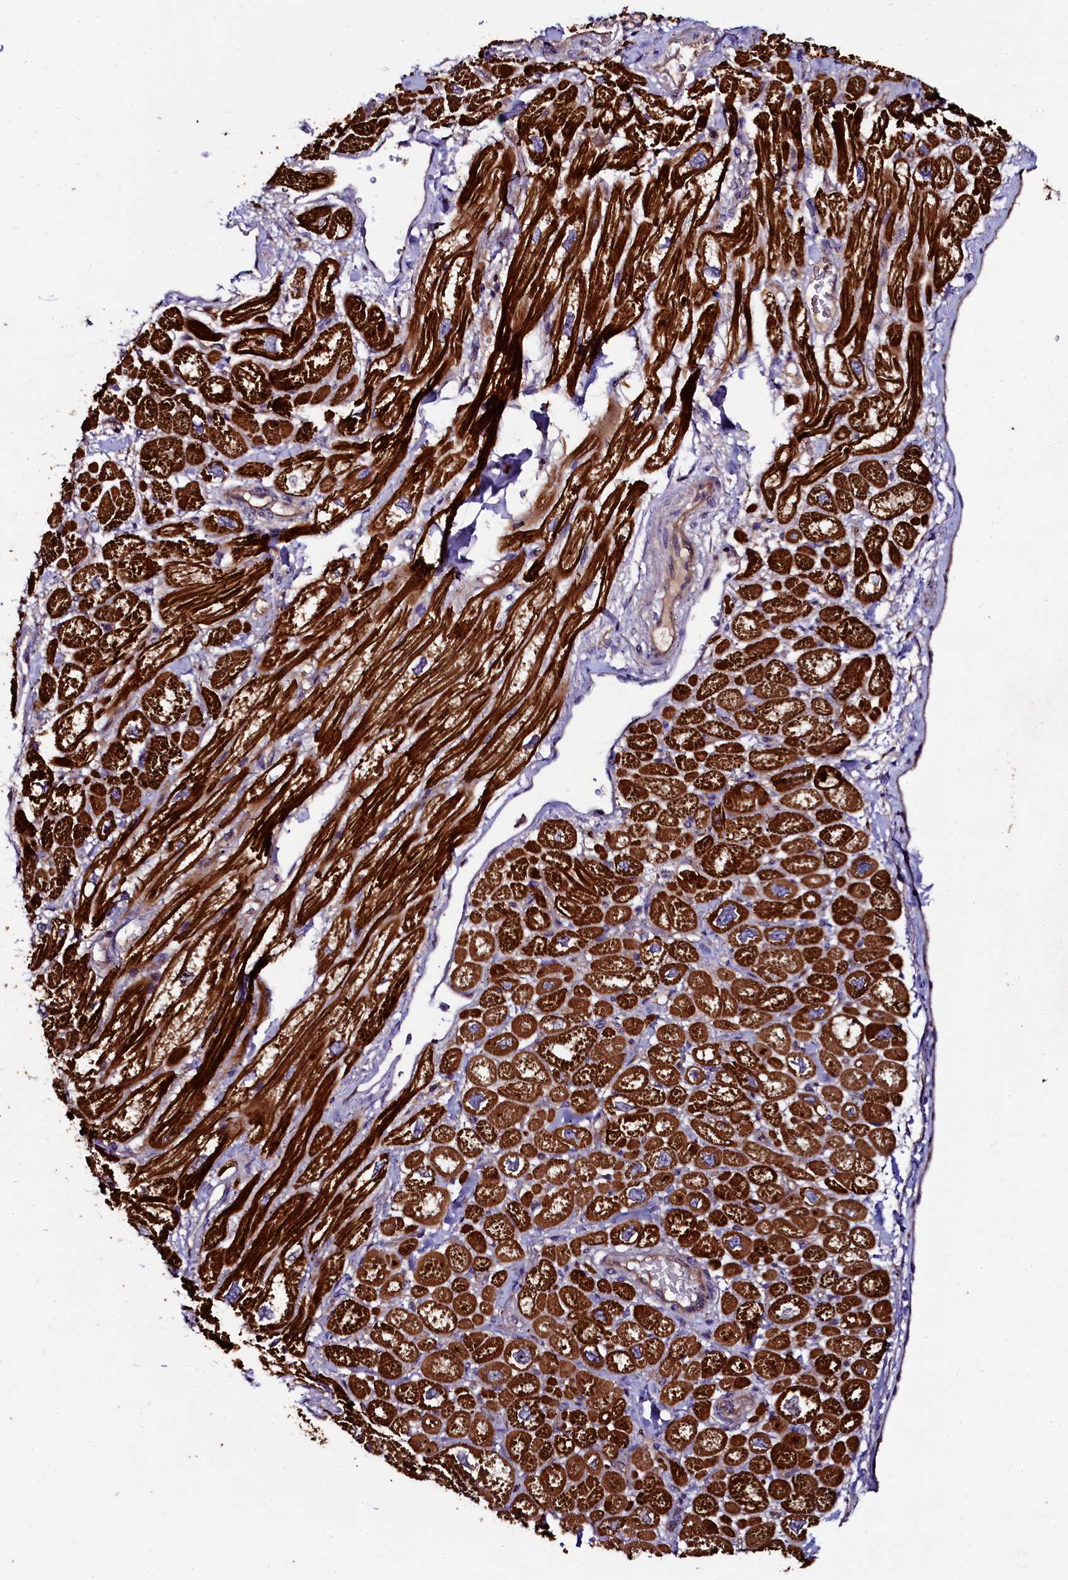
{"staining": {"intensity": "strong", "quantity": ">75%", "location": "cytoplasmic/membranous"}, "tissue": "heart muscle", "cell_type": "Cardiomyocytes", "image_type": "normal", "snomed": [{"axis": "morphology", "description": "Normal tissue, NOS"}, {"axis": "topography", "description": "Heart"}], "caption": "Immunohistochemical staining of normal human heart muscle demonstrates strong cytoplasmic/membranous protein staining in approximately >75% of cardiomyocytes. (Brightfield microscopy of DAB IHC at high magnification).", "gene": "APPL2", "patient": {"sex": "male", "age": 65}}